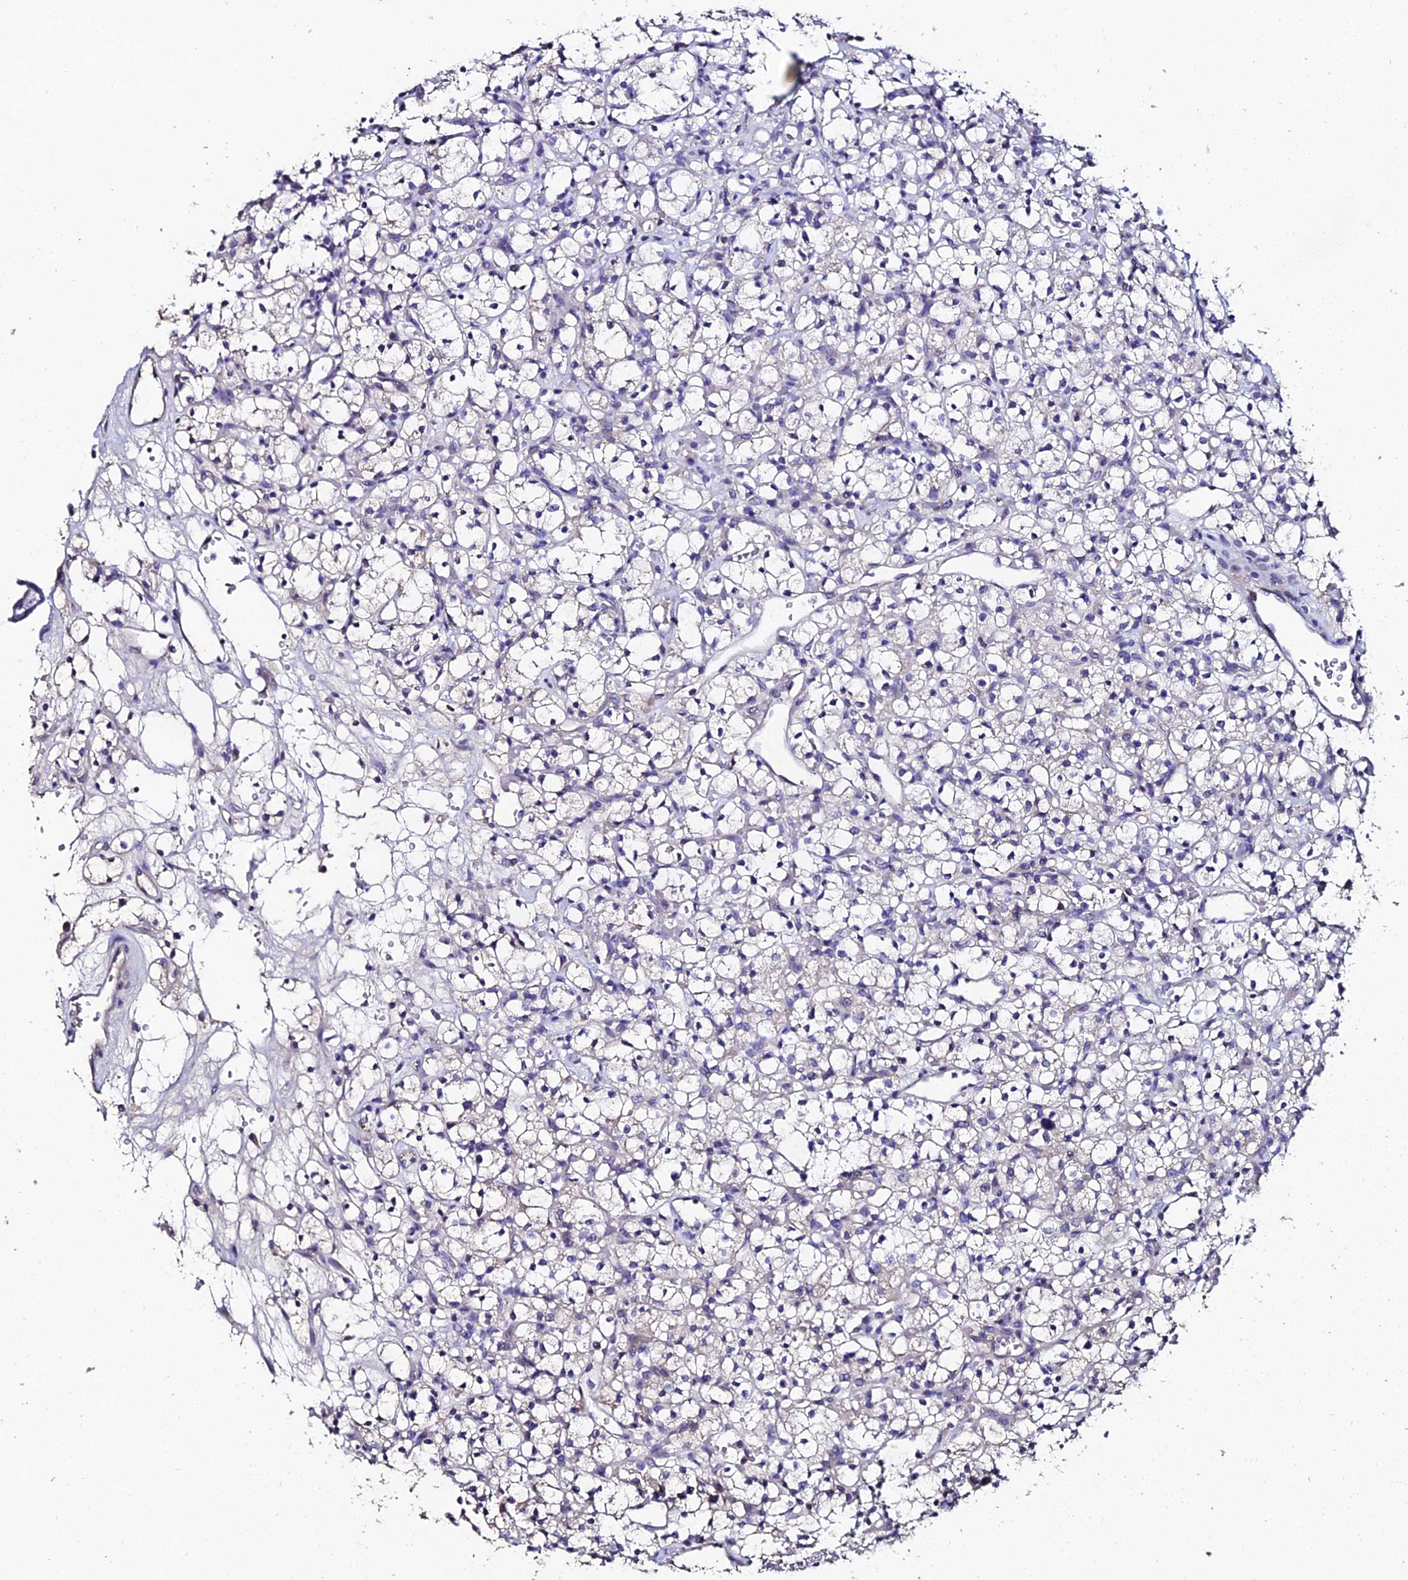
{"staining": {"intensity": "negative", "quantity": "none", "location": "none"}, "tissue": "renal cancer", "cell_type": "Tumor cells", "image_type": "cancer", "snomed": [{"axis": "morphology", "description": "Adenocarcinoma, NOS"}, {"axis": "topography", "description": "Kidney"}], "caption": "Tumor cells show no significant staining in adenocarcinoma (renal).", "gene": "ESRRG", "patient": {"sex": "female", "age": 59}}